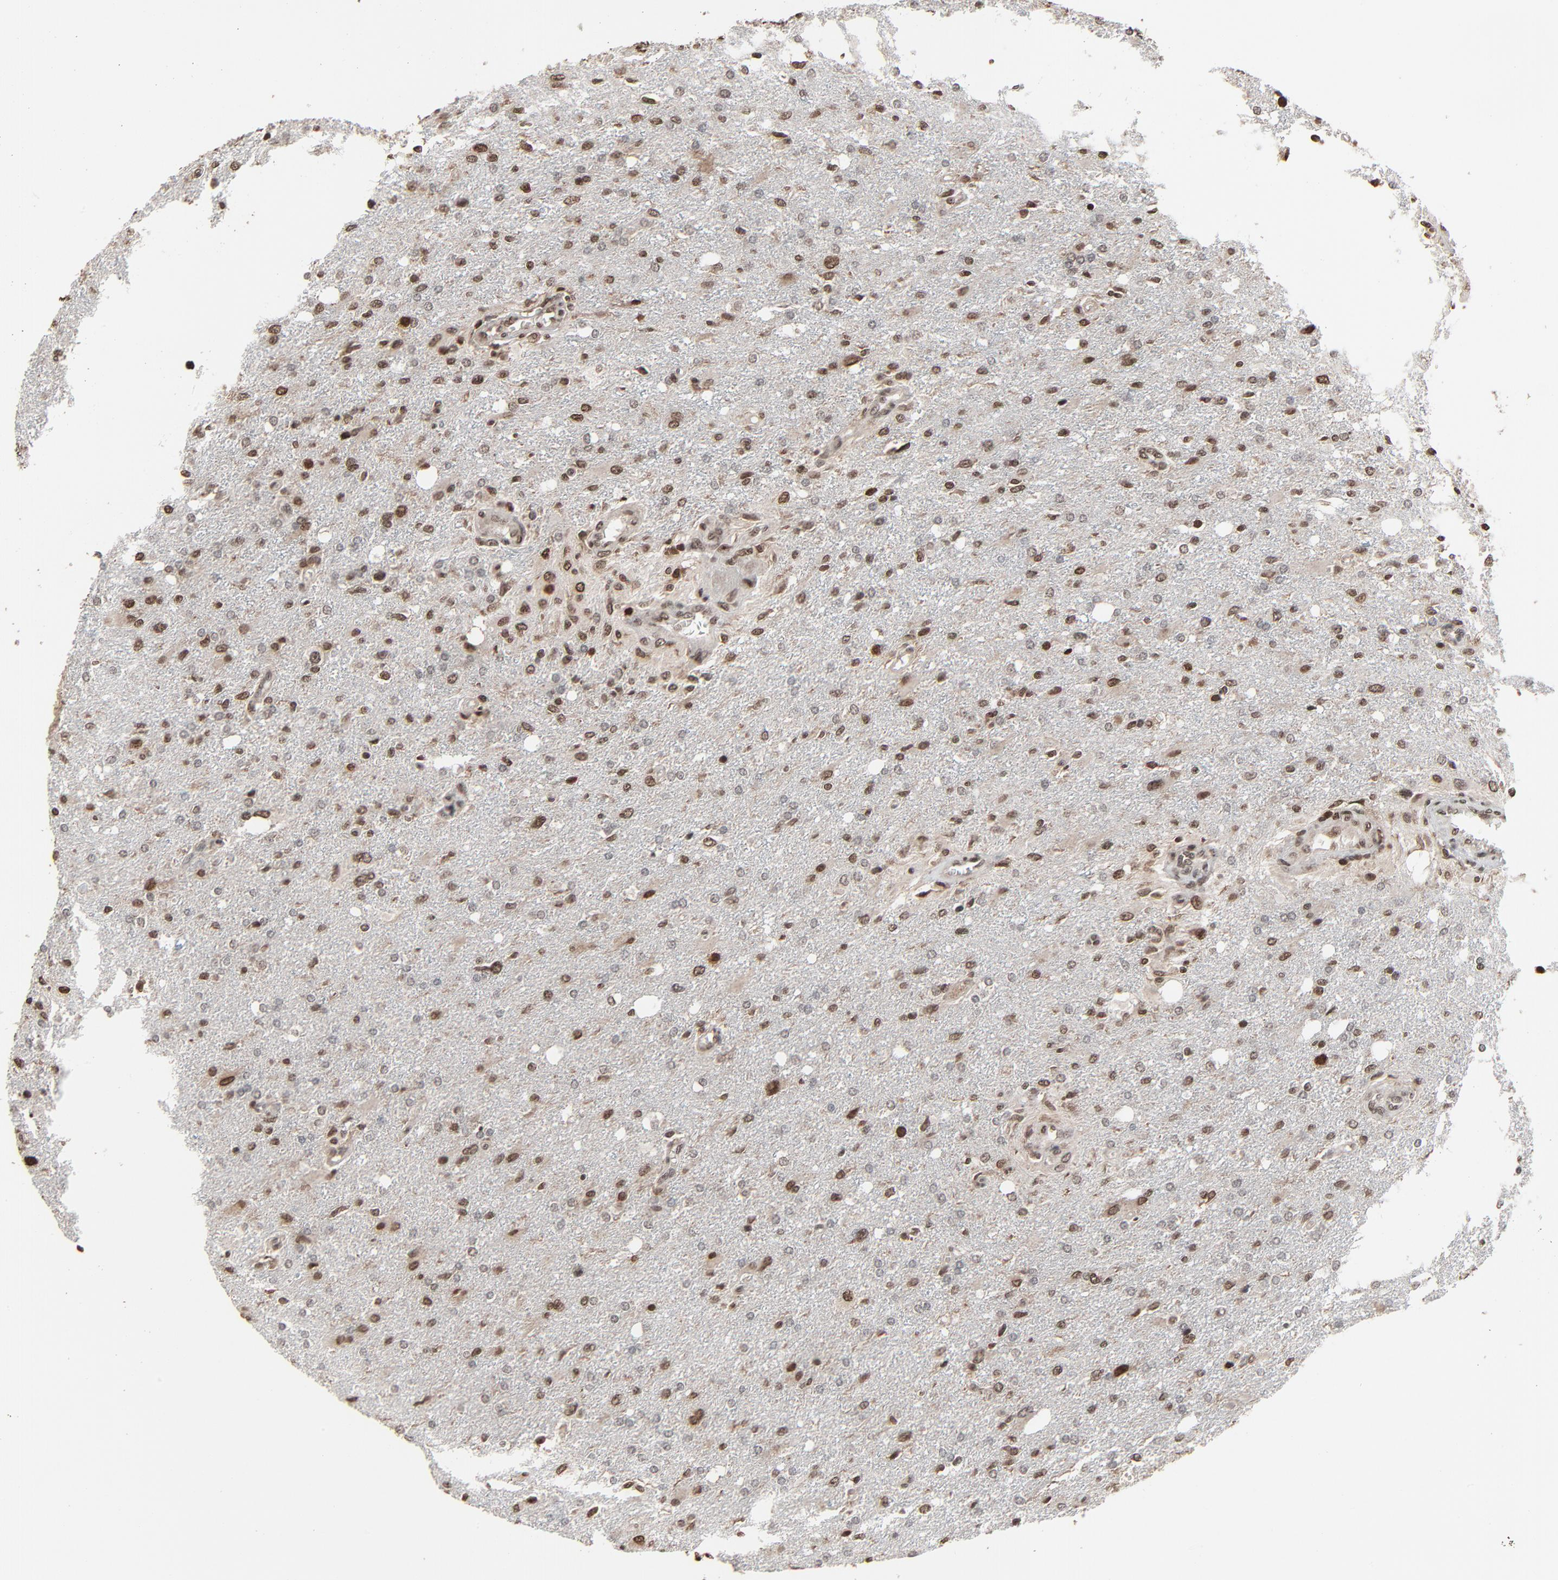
{"staining": {"intensity": "moderate", "quantity": "25%-75%", "location": "nuclear"}, "tissue": "glioma", "cell_type": "Tumor cells", "image_type": "cancer", "snomed": [{"axis": "morphology", "description": "Glioma, malignant, High grade"}, {"axis": "topography", "description": "Cerebral cortex"}], "caption": "Immunohistochemistry image of human malignant high-grade glioma stained for a protein (brown), which demonstrates medium levels of moderate nuclear positivity in approximately 25%-75% of tumor cells.", "gene": "RPS6KA3", "patient": {"sex": "male", "age": 76}}